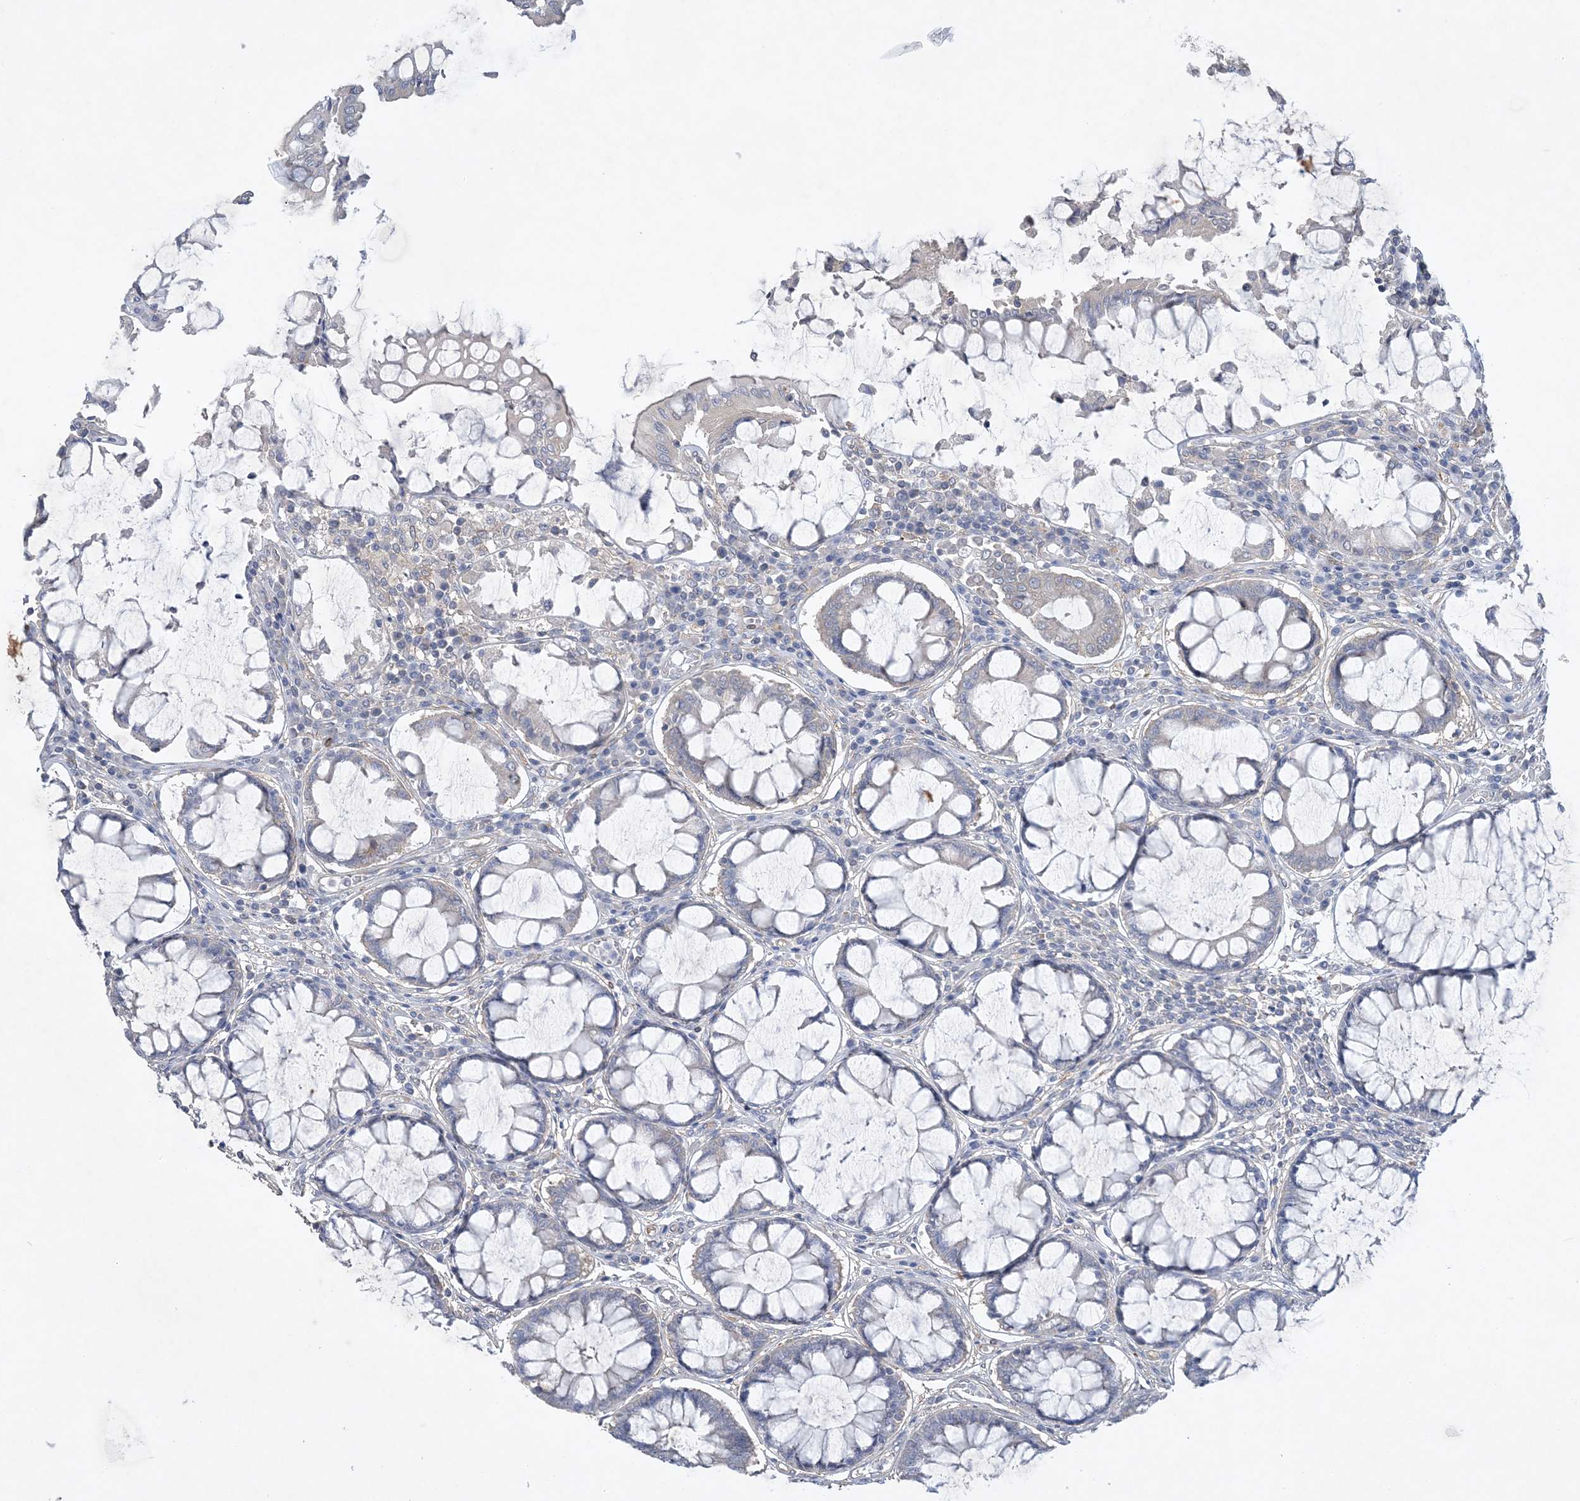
{"staining": {"intensity": "negative", "quantity": "none", "location": "none"}, "tissue": "colorectal cancer", "cell_type": "Tumor cells", "image_type": "cancer", "snomed": [{"axis": "morphology", "description": "Adenocarcinoma, NOS"}, {"axis": "topography", "description": "Rectum"}], "caption": "Image shows no protein expression in tumor cells of colorectal cancer tissue.", "gene": "MAP4K5", "patient": {"sex": "male", "age": 84}}